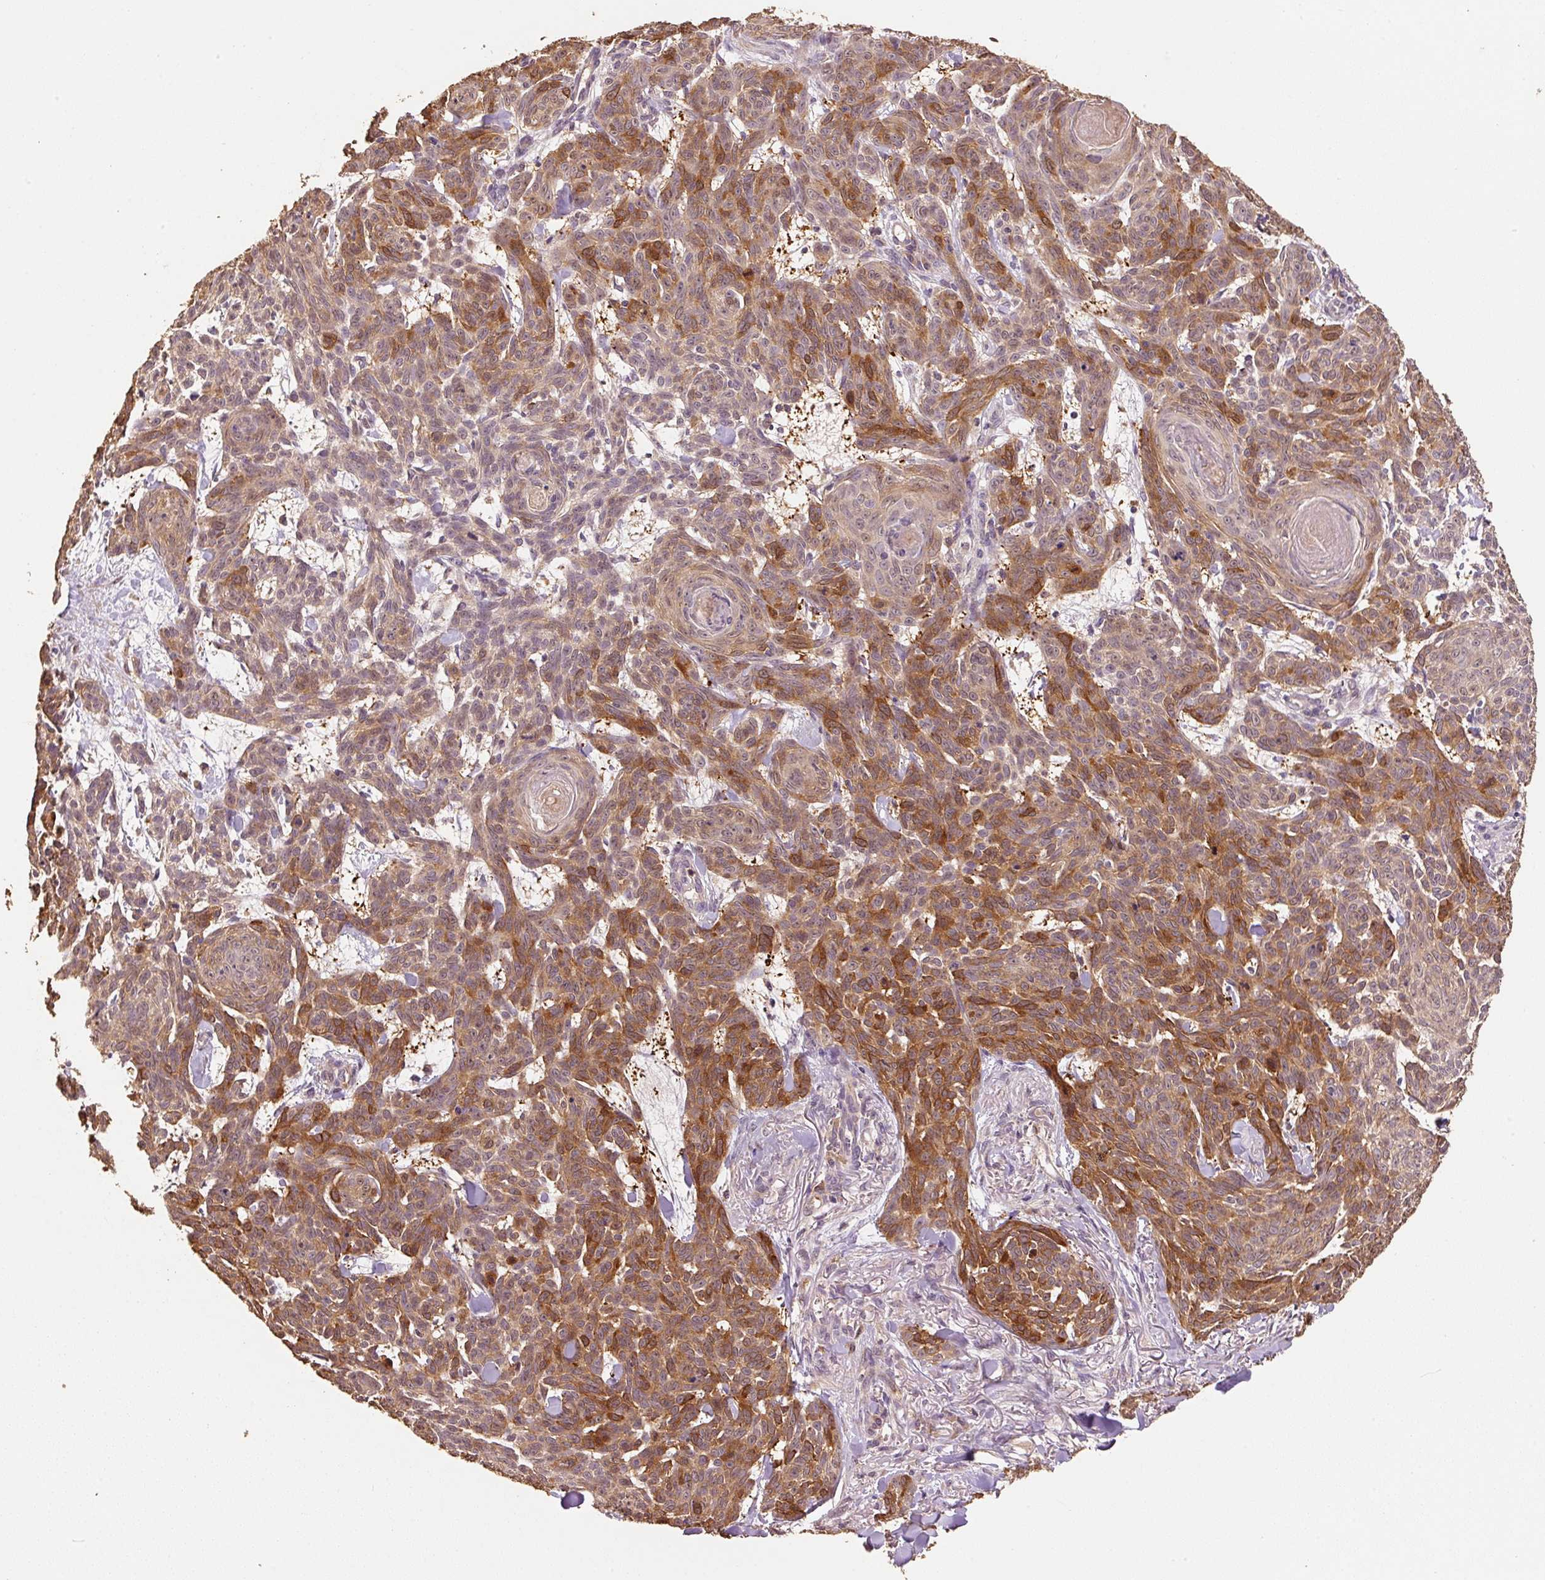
{"staining": {"intensity": "strong", "quantity": ">75%", "location": "cytoplasmic/membranous,nuclear"}, "tissue": "skin cancer", "cell_type": "Tumor cells", "image_type": "cancer", "snomed": [{"axis": "morphology", "description": "Basal cell carcinoma"}, {"axis": "topography", "description": "Skin"}], "caption": "Immunohistochemistry (DAB (3,3'-diaminobenzidine)) staining of human basal cell carcinoma (skin) reveals strong cytoplasmic/membranous and nuclear protein expression in about >75% of tumor cells.", "gene": "HERC2", "patient": {"sex": "female", "age": 93}}